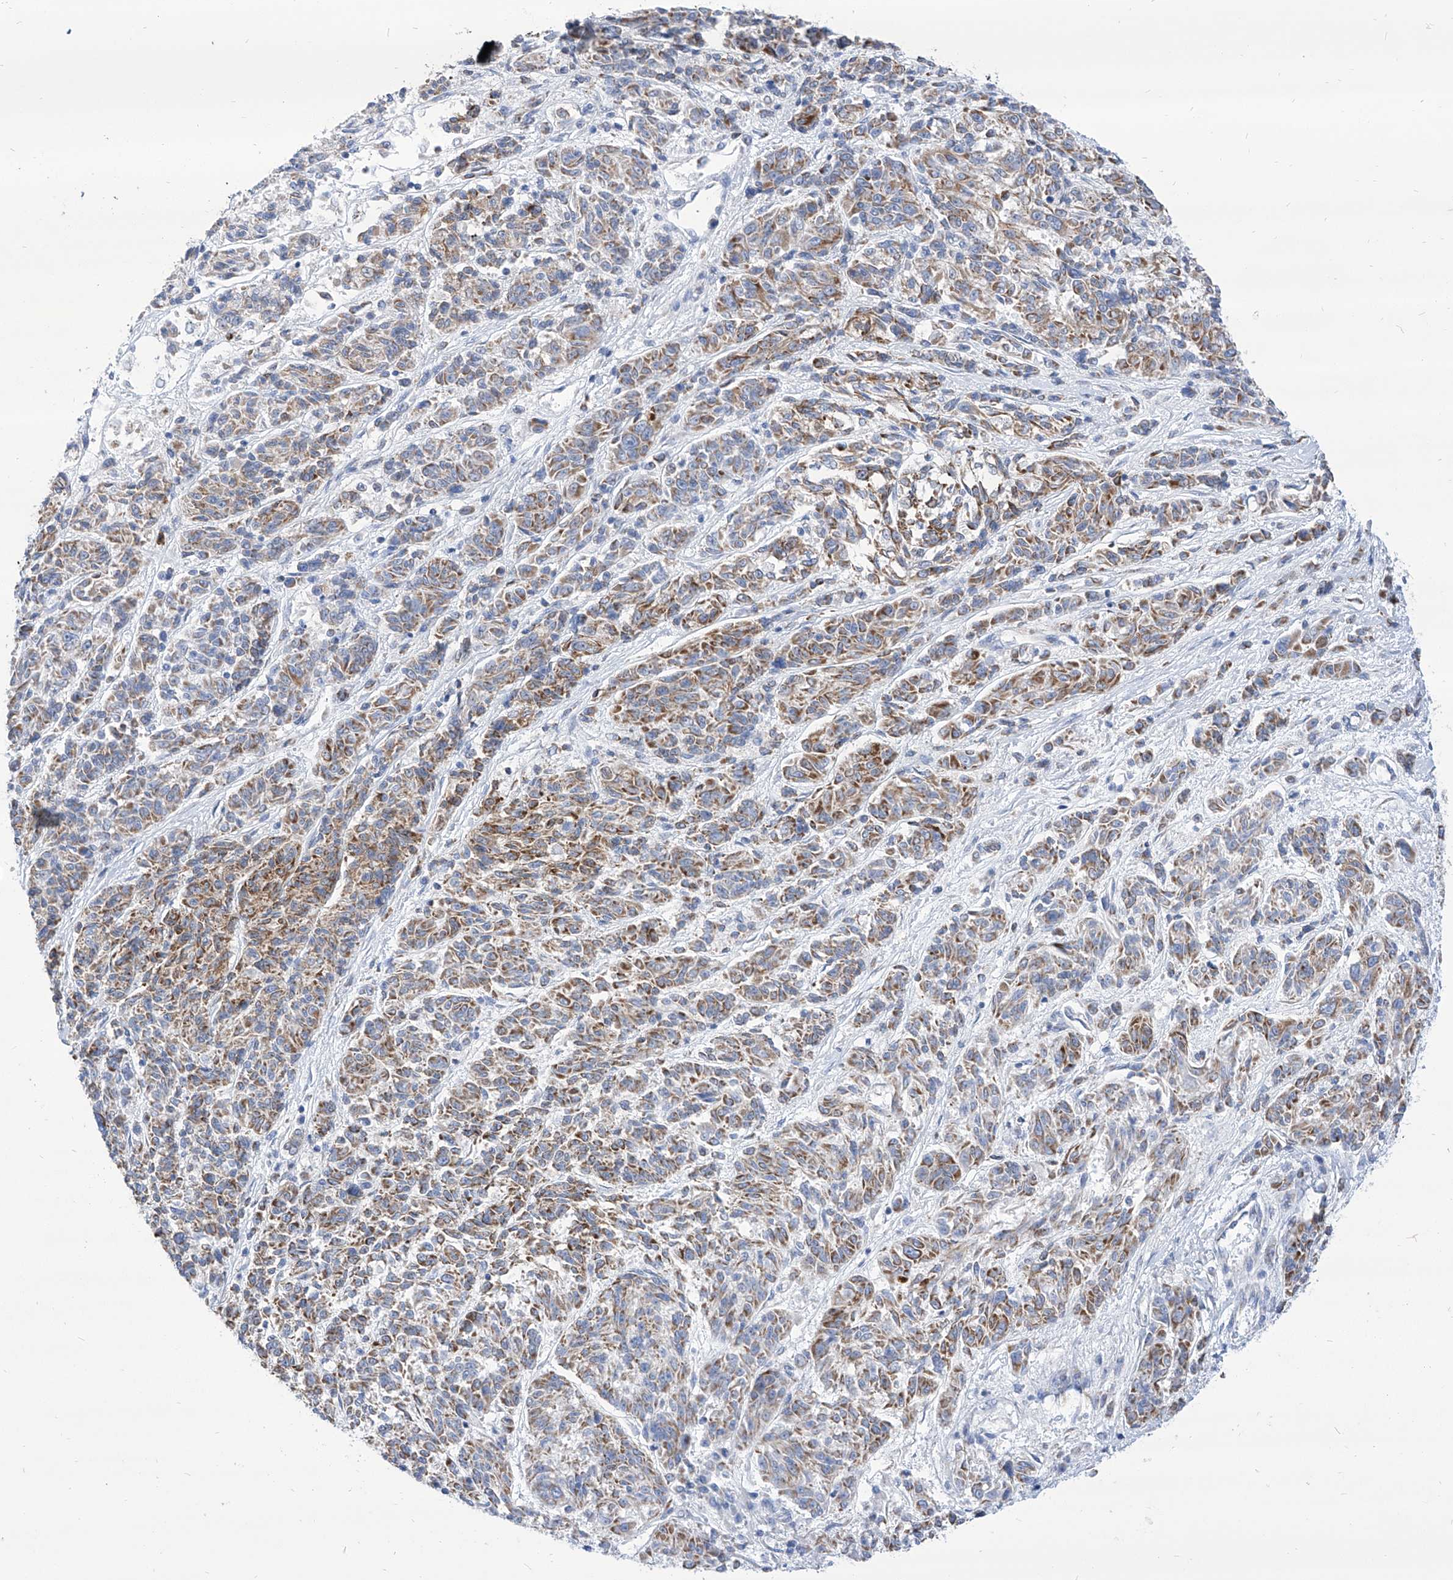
{"staining": {"intensity": "moderate", "quantity": ">75%", "location": "cytoplasmic/membranous"}, "tissue": "melanoma", "cell_type": "Tumor cells", "image_type": "cancer", "snomed": [{"axis": "morphology", "description": "Malignant melanoma, NOS"}, {"axis": "topography", "description": "Skin"}], "caption": "About >75% of tumor cells in human malignant melanoma exhibit moderate cytoplasmic/membranous protein expression as visualized by brown immunohistochemical staining.", "gene": "COQ3", "patient": {"sex": "male", "age": 53}}